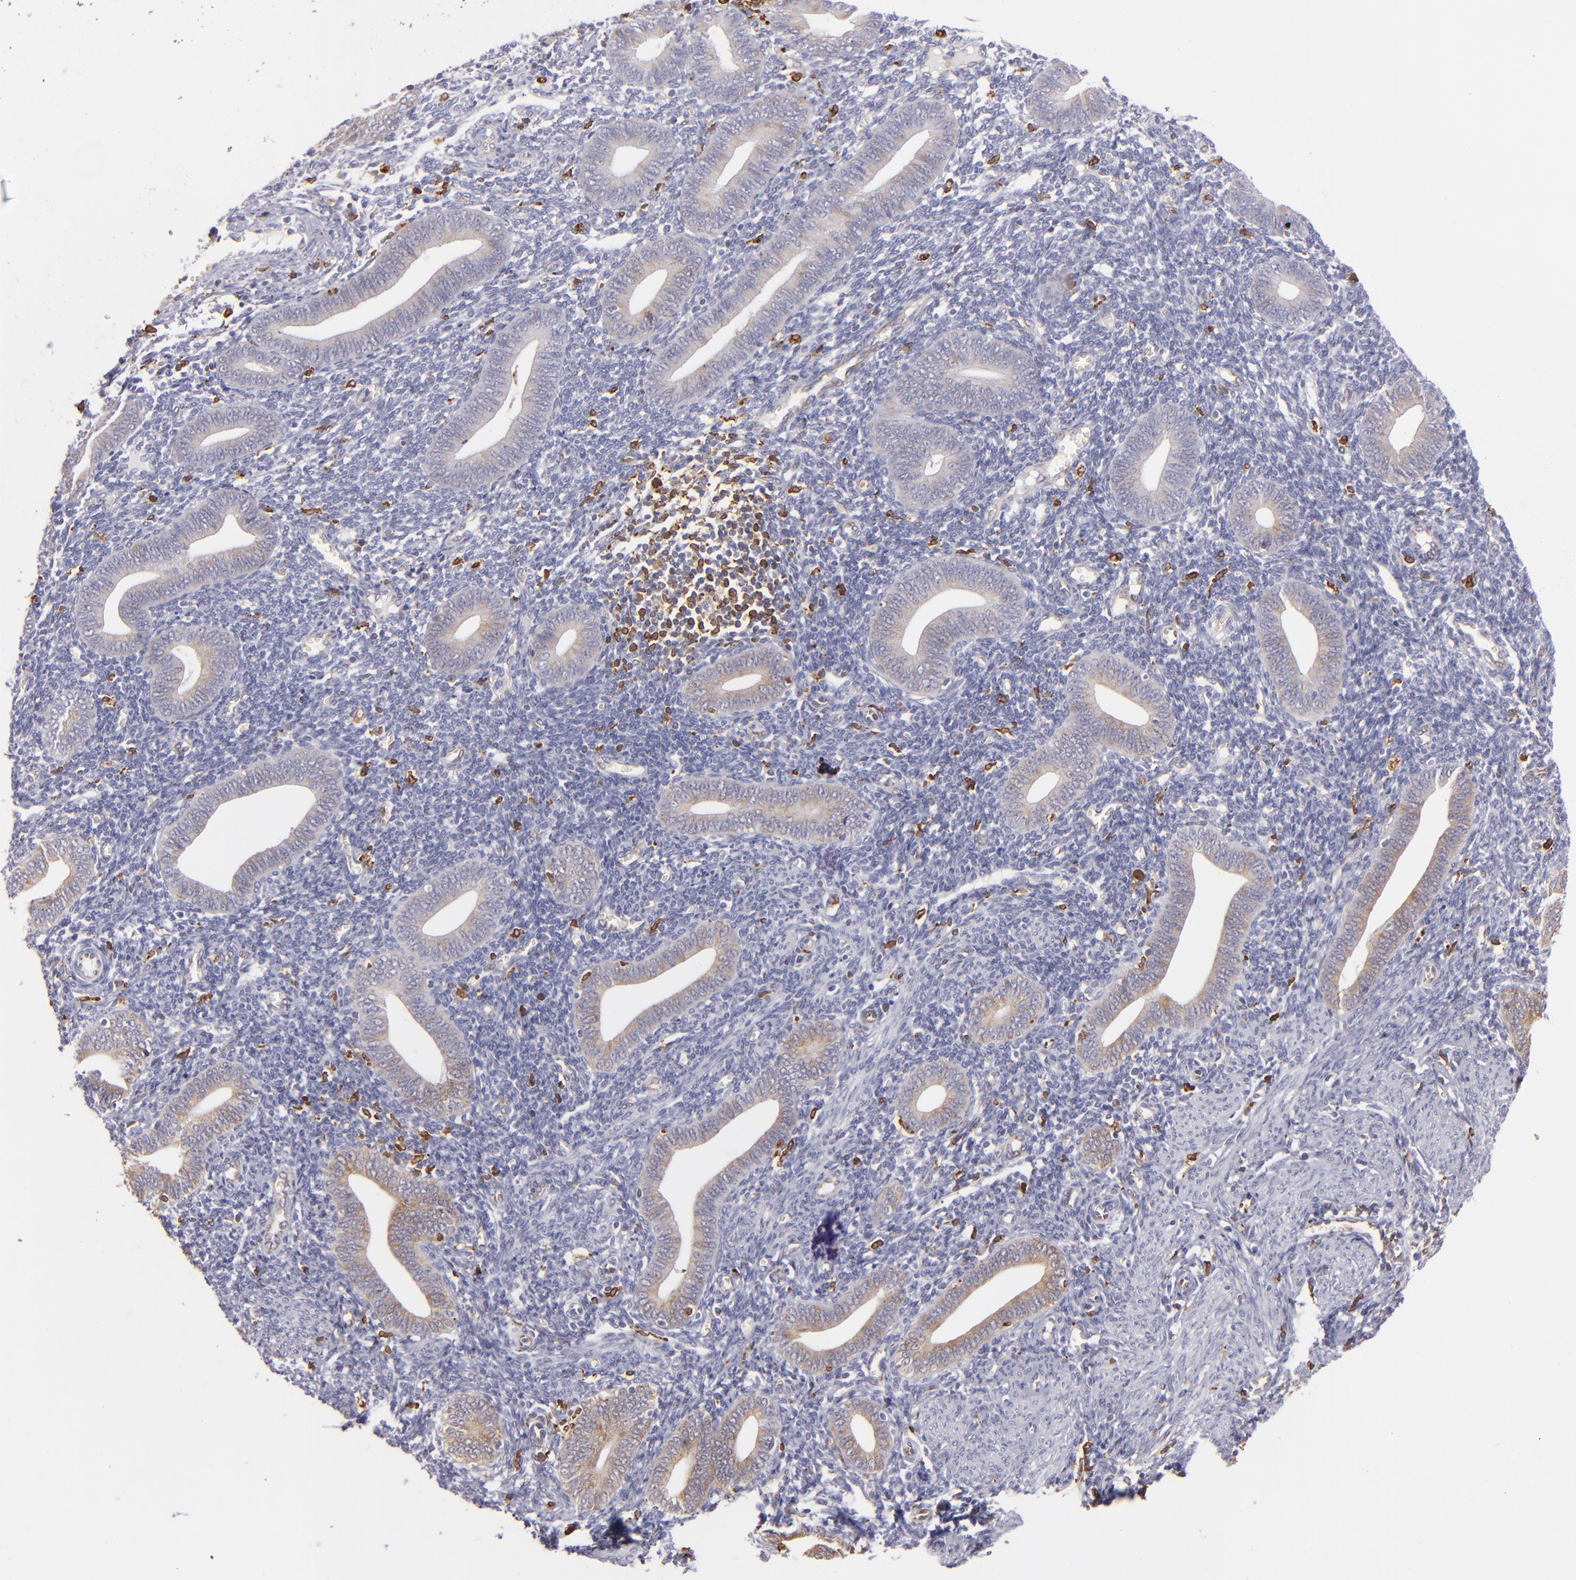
{"staining": {"intensity": "negative", "quantity": "none", "location": "none"}, "tissue": "endometrium", "cell_type": "Cells in endometrial stroma", "image_type": "normal", "snomed": [{"axis": "morphology", "description": "Normal tissue, NOS"}, {"axis": "topography", "description": "Uterus"}, {"axis": "topography", "description": "Endometrium"}], "caption": "Photomicrograph shows no significant protein staining in cells in endometrial stroma of unremarkable endometrium.", "gene": "CD74", "patient": {"sex": "female", "age": 33}}